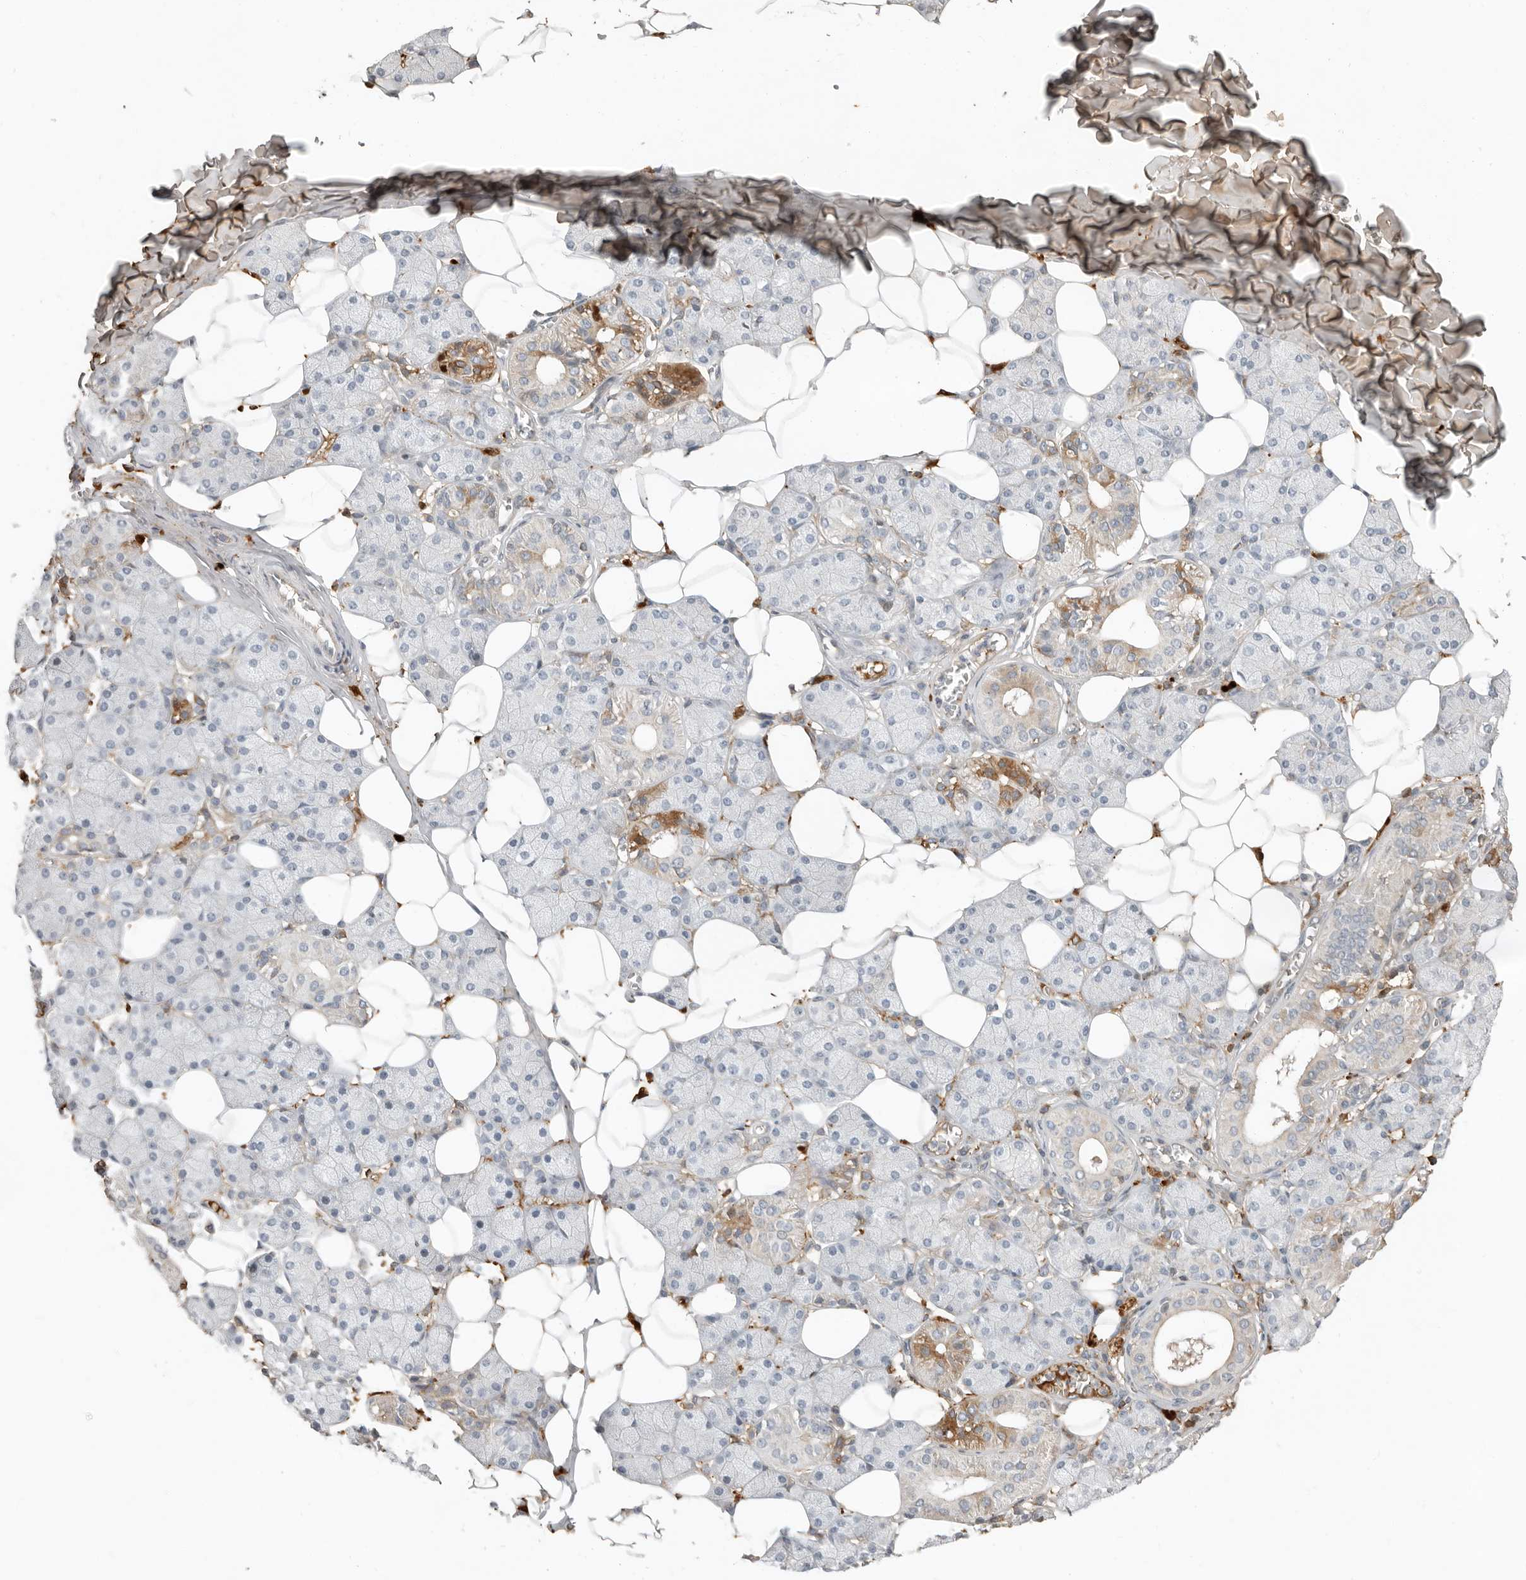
{"staining": {"intensity": "moderate", "quantity": "<25%", "location": "cytoplasmic/membranous"}, "tissue": "salivary gland", "cell_type": "Glandular cells", "image_type": "normal", "snomed": [{"axis": "morphology", "description": "Normal tissue, NOS"}, {"axis": "topography", "description": "Salivary gland"}], "caption": "Immunohistochemistry (IHC) staining of benign salivary gland, which reveals low levels of moderate cytoplasmic/membranous expression in approximately <25% of glandular cells indicating moderate cytoplasmic/membranous protein positivity. The staining was performed using DAB (3,3'-diaminobenzidine) (brown) for protein detection and nuclei were counterstained in hematoxylin (blue).", "gene": "KLHL38", "patient": {"sex": "female", "age": 33}}